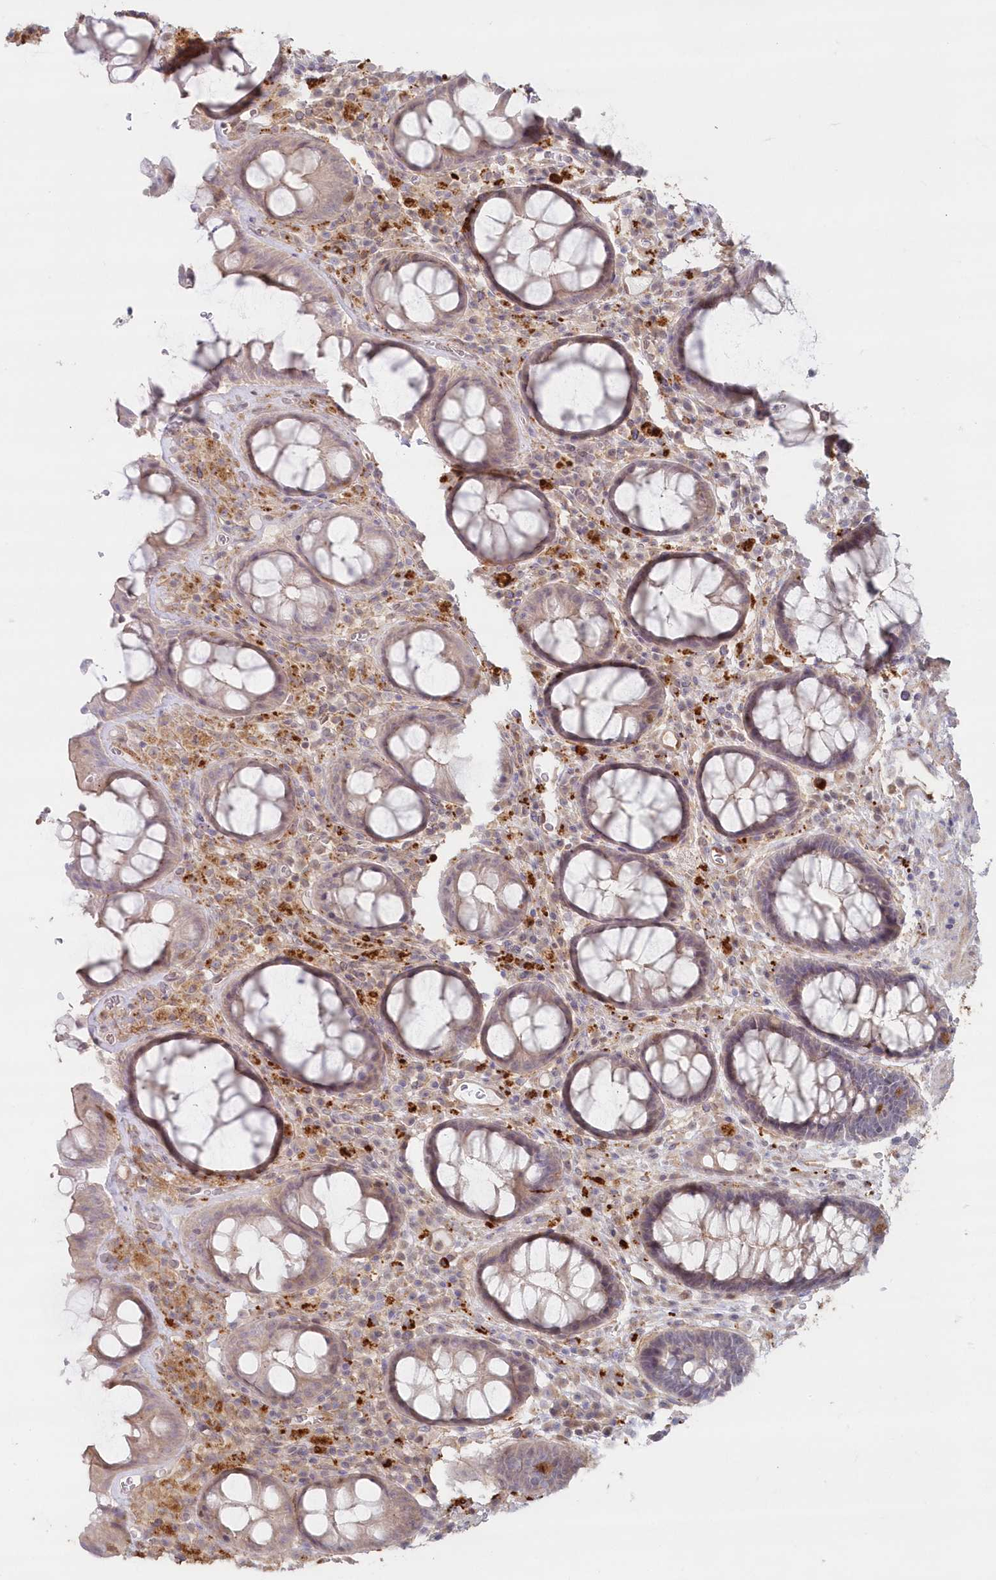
{"staining": {"intensity": "weak", "quantity": "<25%", "location": "cytoplasmic/membranous"}, "tissue": "rectum", "cell_type": "Glandular cells", "image_type": "normal", "snomed": [{"axis": "morphology", "description": "Normal tissue, NOS"}, {"axis": "topography", "description": "Rectum"}], "caption": "IHC image of unremarkable rectum: rectum stained with DAB shows no significant protein expression in glandular cells.", "gene": "GBE1", "patient": {"sex": "male", "age": 64}}